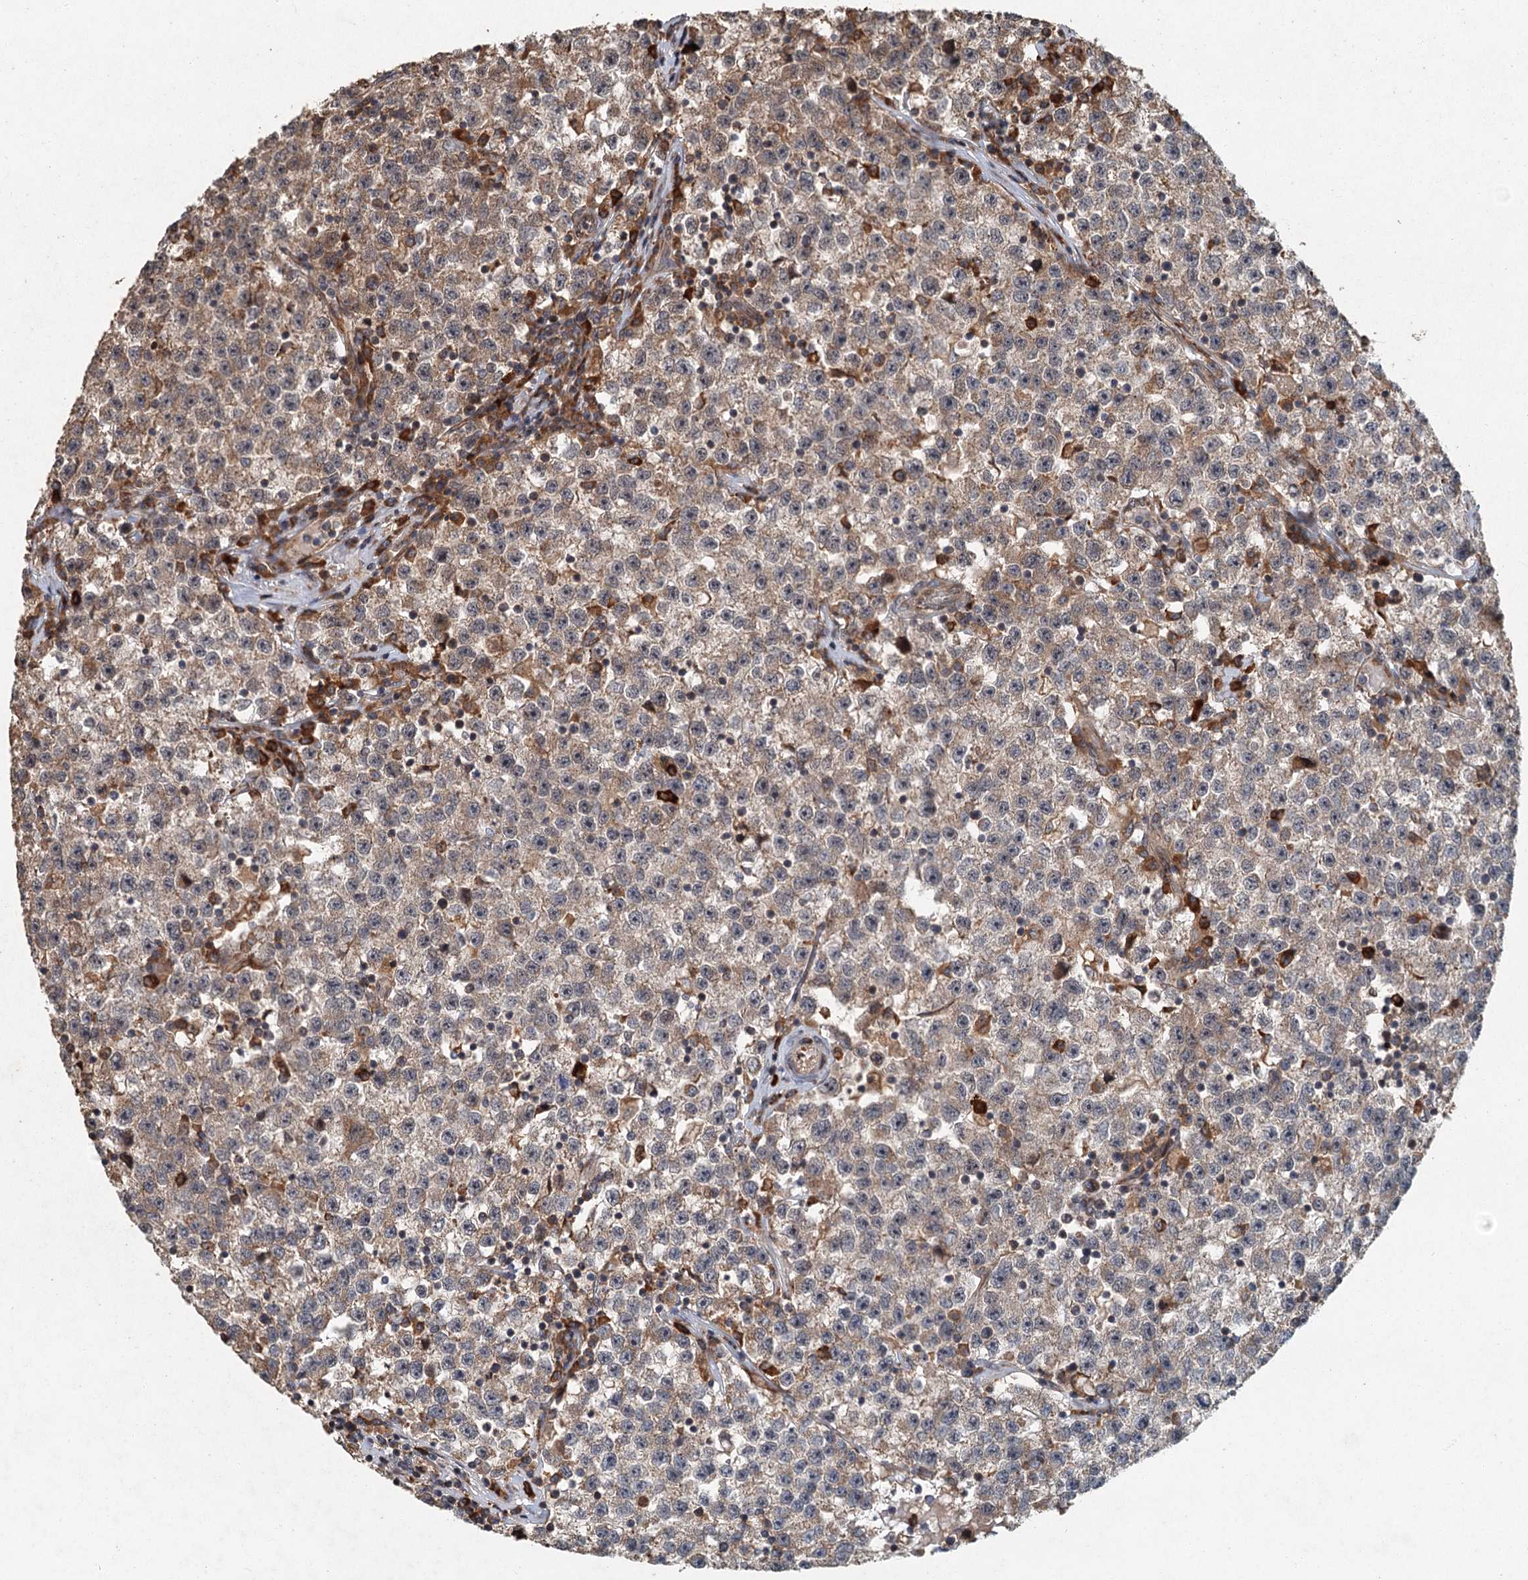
{"staining": {"intensity": "moderate", "quantity": "25%-75%", "location": "cytoplasmic/membranous"}, "tissue": "testis cancer", "cell_type": "Tumor cells", "image_type": "cancer", "snomed": [{"axis": "morphology", "description": "Seminoma, NOS"}, {"axis": "topography", "description": "Testis"}], "caption": "Protein analysis of testis seminoma tissue exhibits moderate cytoplasmic/membranous staining in approximately 25%-75% of tumor cells.", "gene": "SRPX2", "patient": {"sex": "male", "age": 22}}